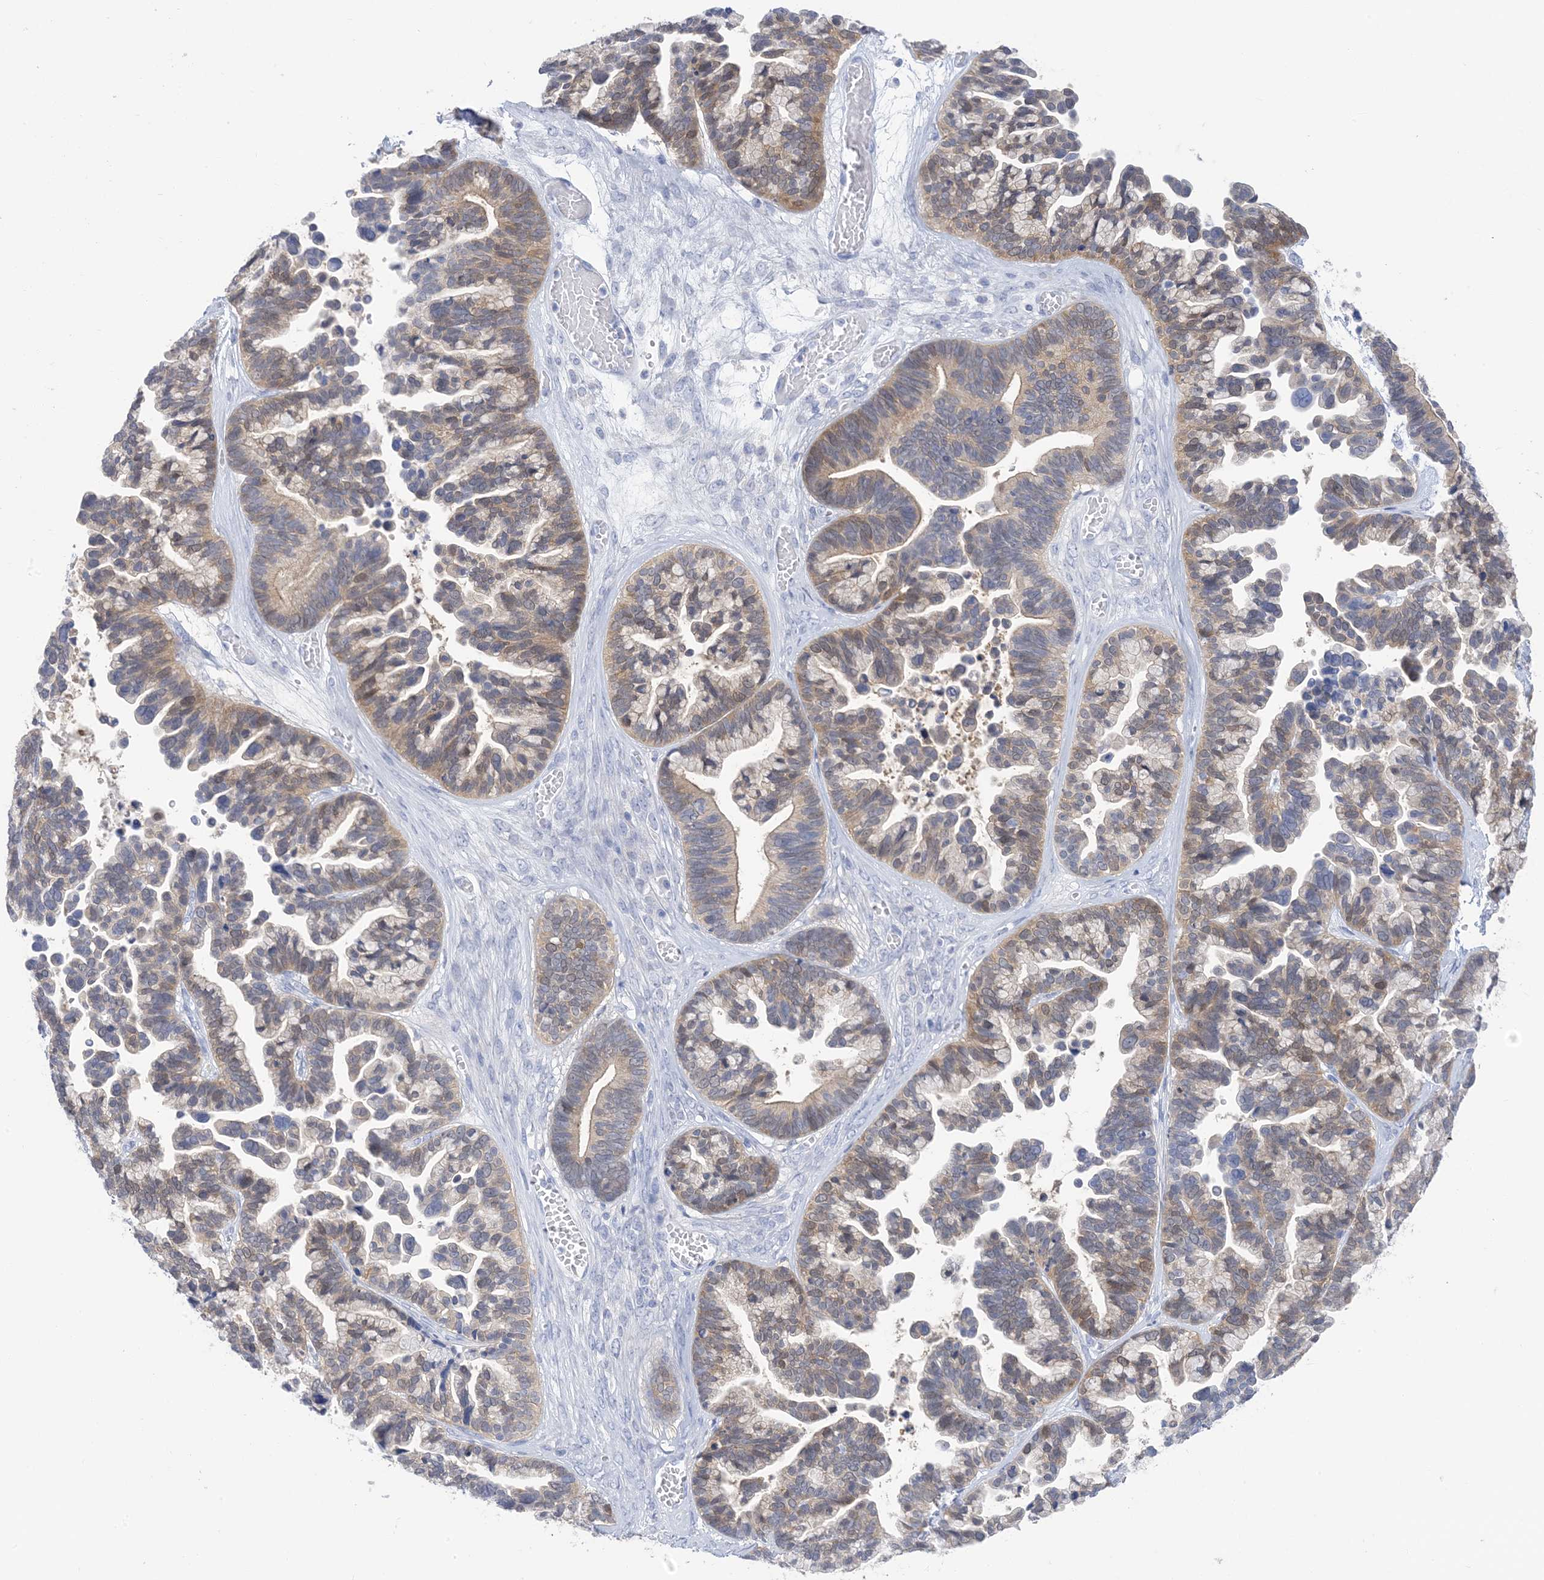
{"staining": {"intensity": "weak", "quantity": ">75%", "location": "cytoplasmic/membranous"}, "tissue": "ovarian cancer", "cell_type": "Tumor cells", "image_type": "cancer", "snomed": [{"axis": "morphology", "description": "Cystadenocarcinoma, serous, NOS"}, {"axis": "topography", "description": "Ovary"}], "caption": "Ovarian serous cystadenocarcinoma tissue displays weak cytoplasmic/membranous positivity in about >75% of tumor cells Immunohistochemistry stains the protein in brown and the nuclei are stained blue.", "gene": "SH3YL1", "patient": {"sex": "female", "age": 56}}